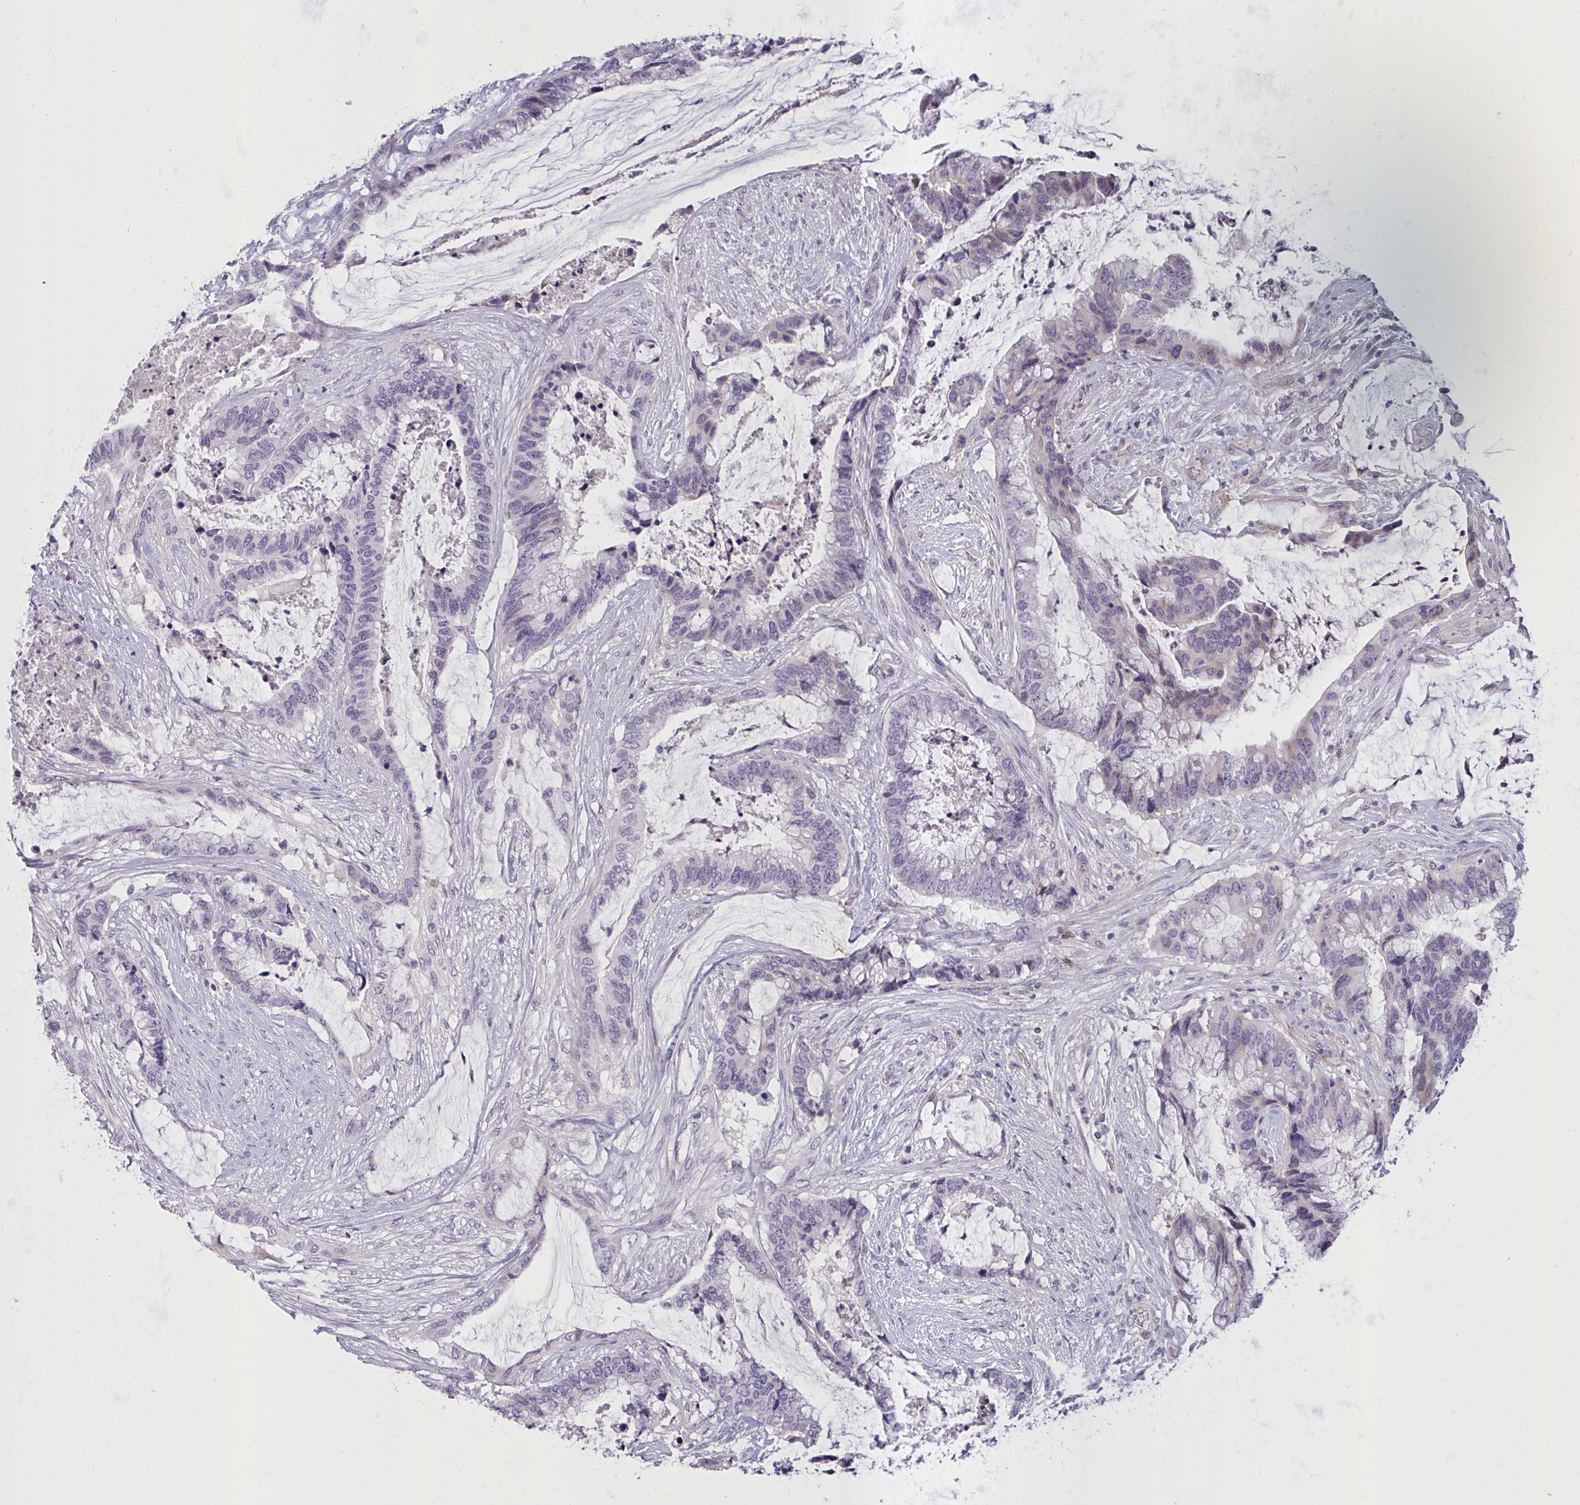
{"staining": {"intensity": "negative", "quantity": "none", "location": "none"}, "tissue": "colorectal cancer", "cell_type": "Tumor cells", "image_type": "cancer", "snomed": [{"axis": "morphology", "description": "Adenocarcinoma, NOS"}, {"axis": "topography", "description": "Rectum"}], "caption": "Tumor cells show no significant expression in adenocarcinoma (colorectal).", "gene": "SEMA6B", "patient": {"sex": "female", "age": 59}}